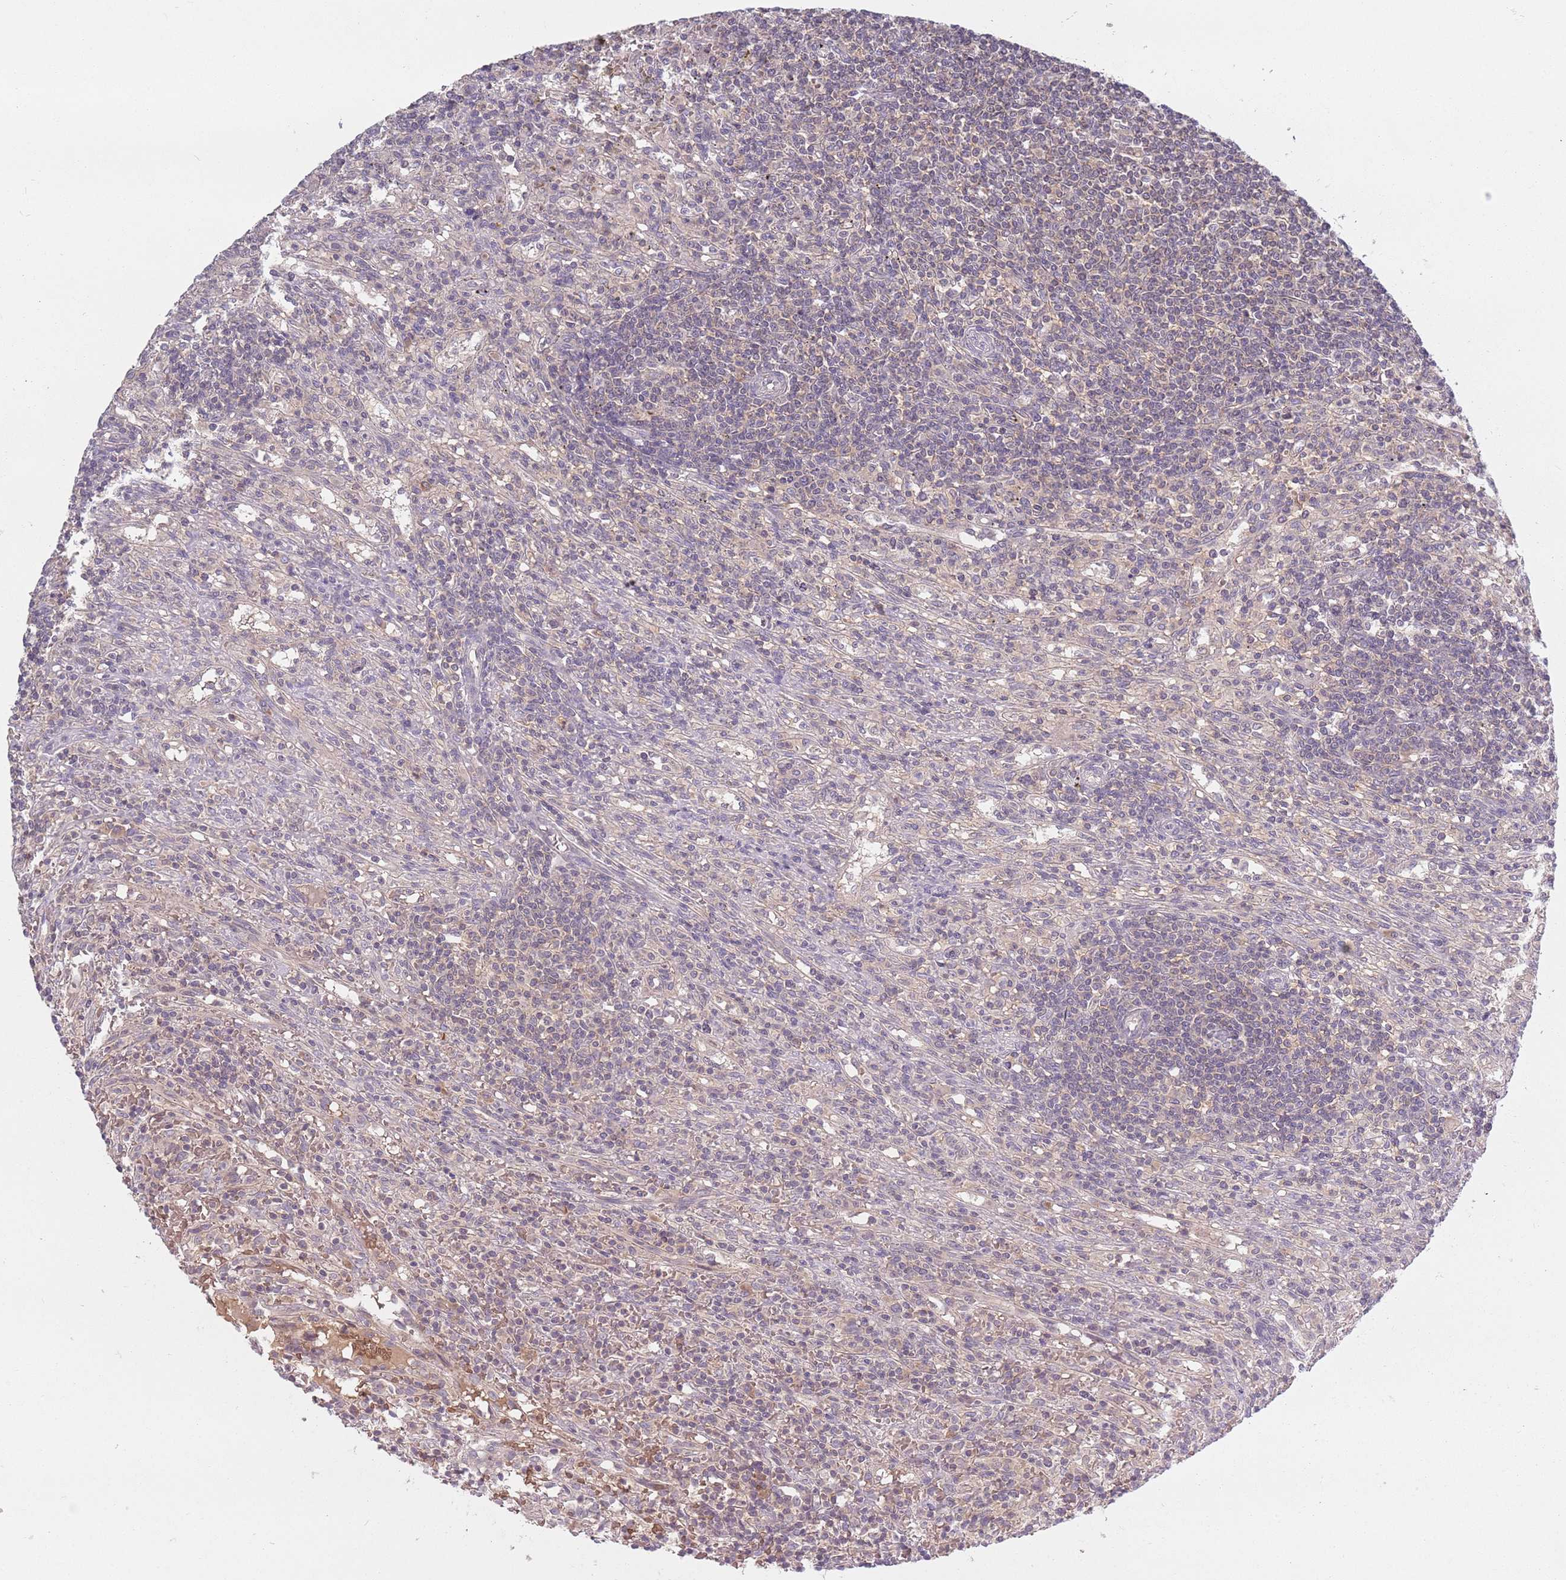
{"staining": {"intensity": "negative", "quantity": "none", "location": "none"}, "tissue": "lymphoma", "cell_type": "Tumor cells", "image_type": "cancer", "snomed": [{"axis": "morphology", "description": "Malignant lymphoma, non-Hodgkin's type, Low grade"}, {"axis": "topography", "description": "Spleen"}], "caption": "This histopathology image is of lymphoma stained with immunohistochemistry to label a protein in brown with the nuclei are counter-stained blue. There is no positivity in tumor cells.", "gene": "ASB13", "patient": {"sex": "male", "age": 76}}